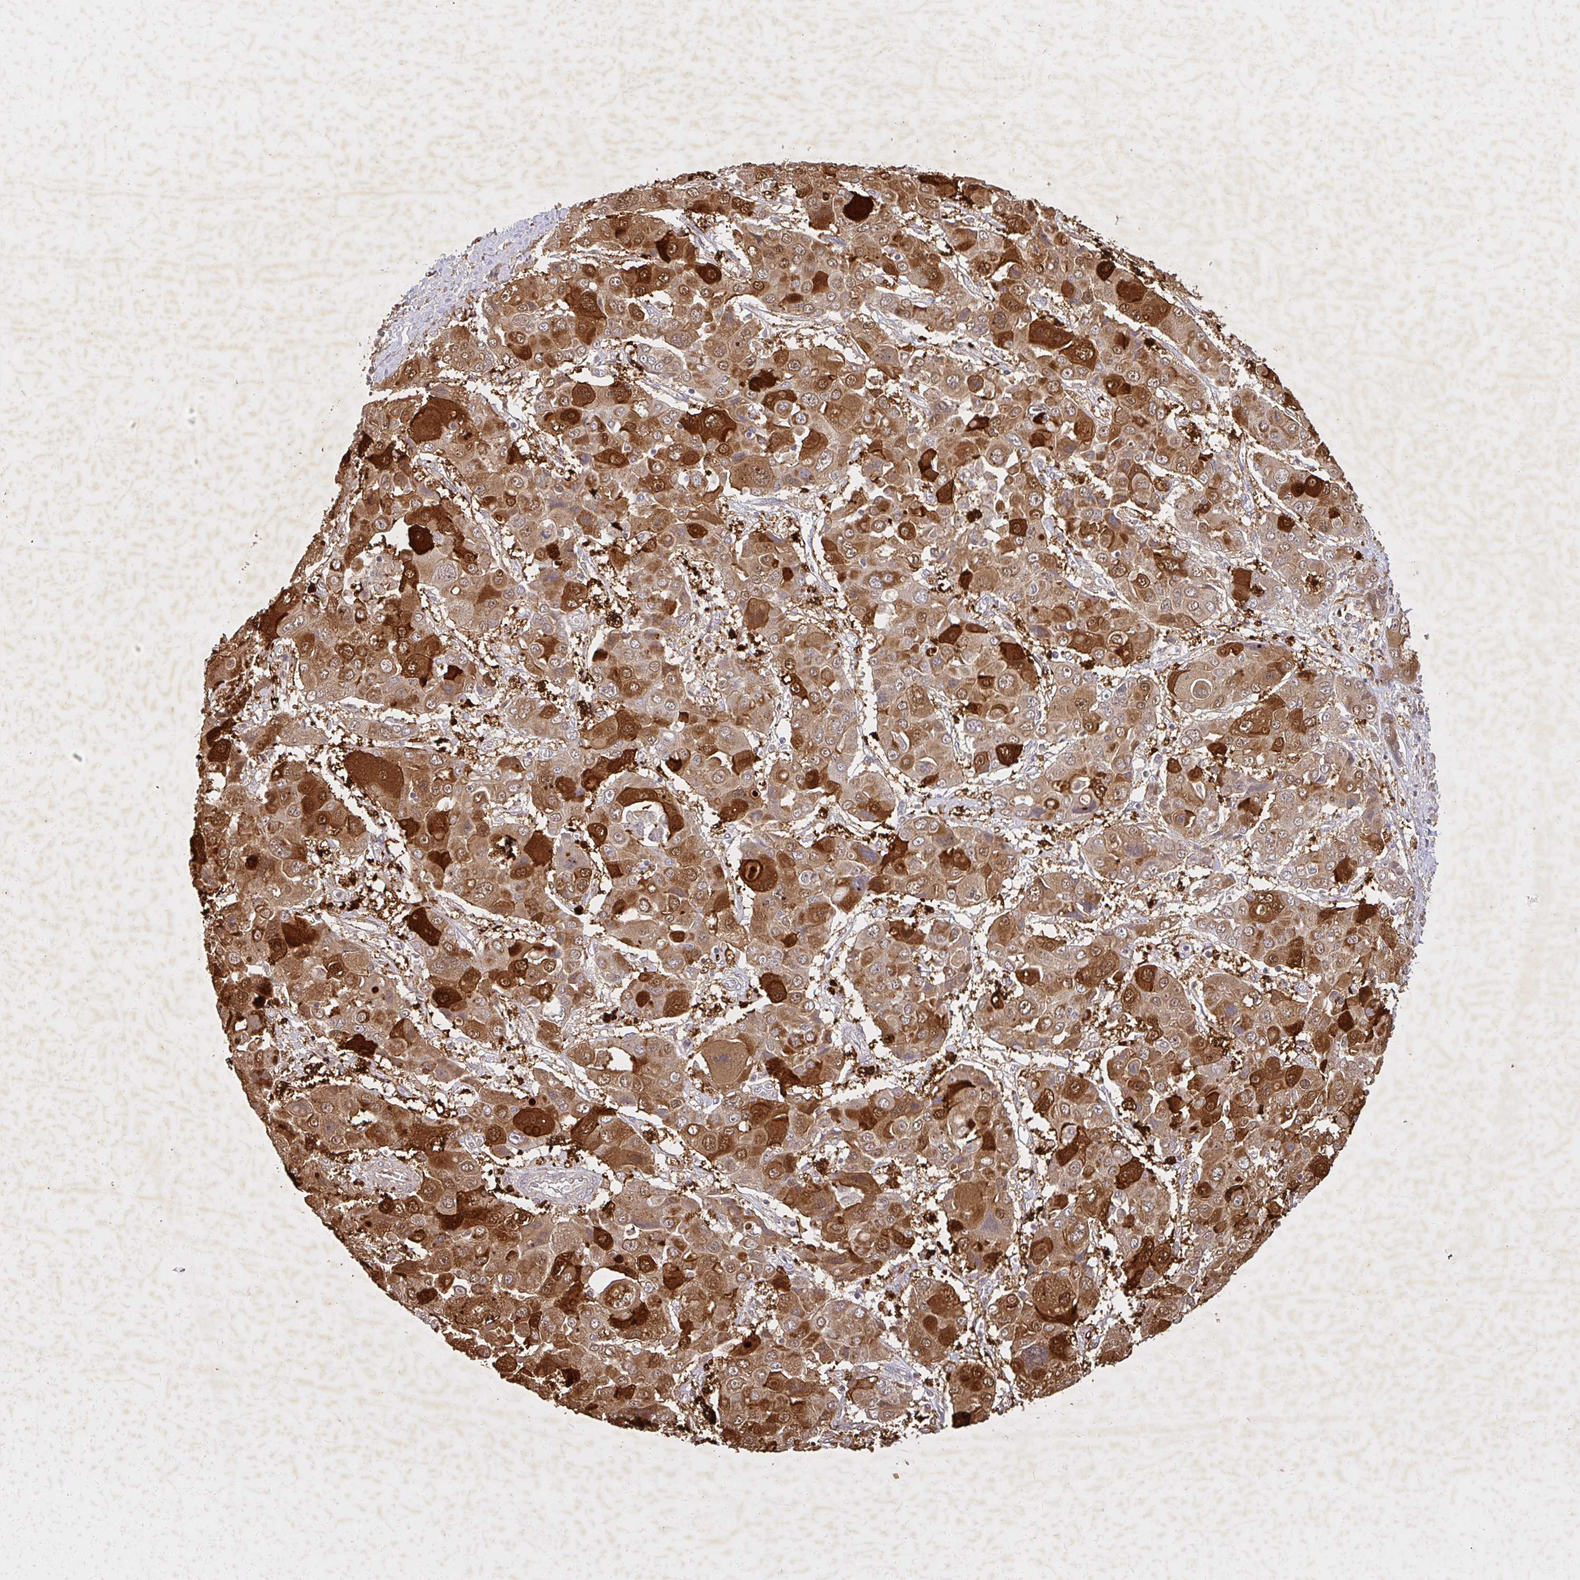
{"staining": {"intensity": "strong", "quantity": ">75%", "location": "cytoplasmic/membranous,nuclear"}, "tissue": "liver cancer", "cell_type": "Tumor cells", "image_type": "cancer", "snomed": [{"axis": "morphology", "description": "Cholangiocarcinoma"}, {"axis": "topography", "description": "Liver"}], "caption": "Tumor cells demonstrate strong cytoplasmic/membranous and nuclear expression in approximately >75% of cells in liver cancer (cholangiocarcinoma). (Stains: DAB in brown, nuclei in blue, Microscopy: brightfield microscopy at high magnification).", "gene": "LARS2", "patient": {"sex": "male", "age": 67}}